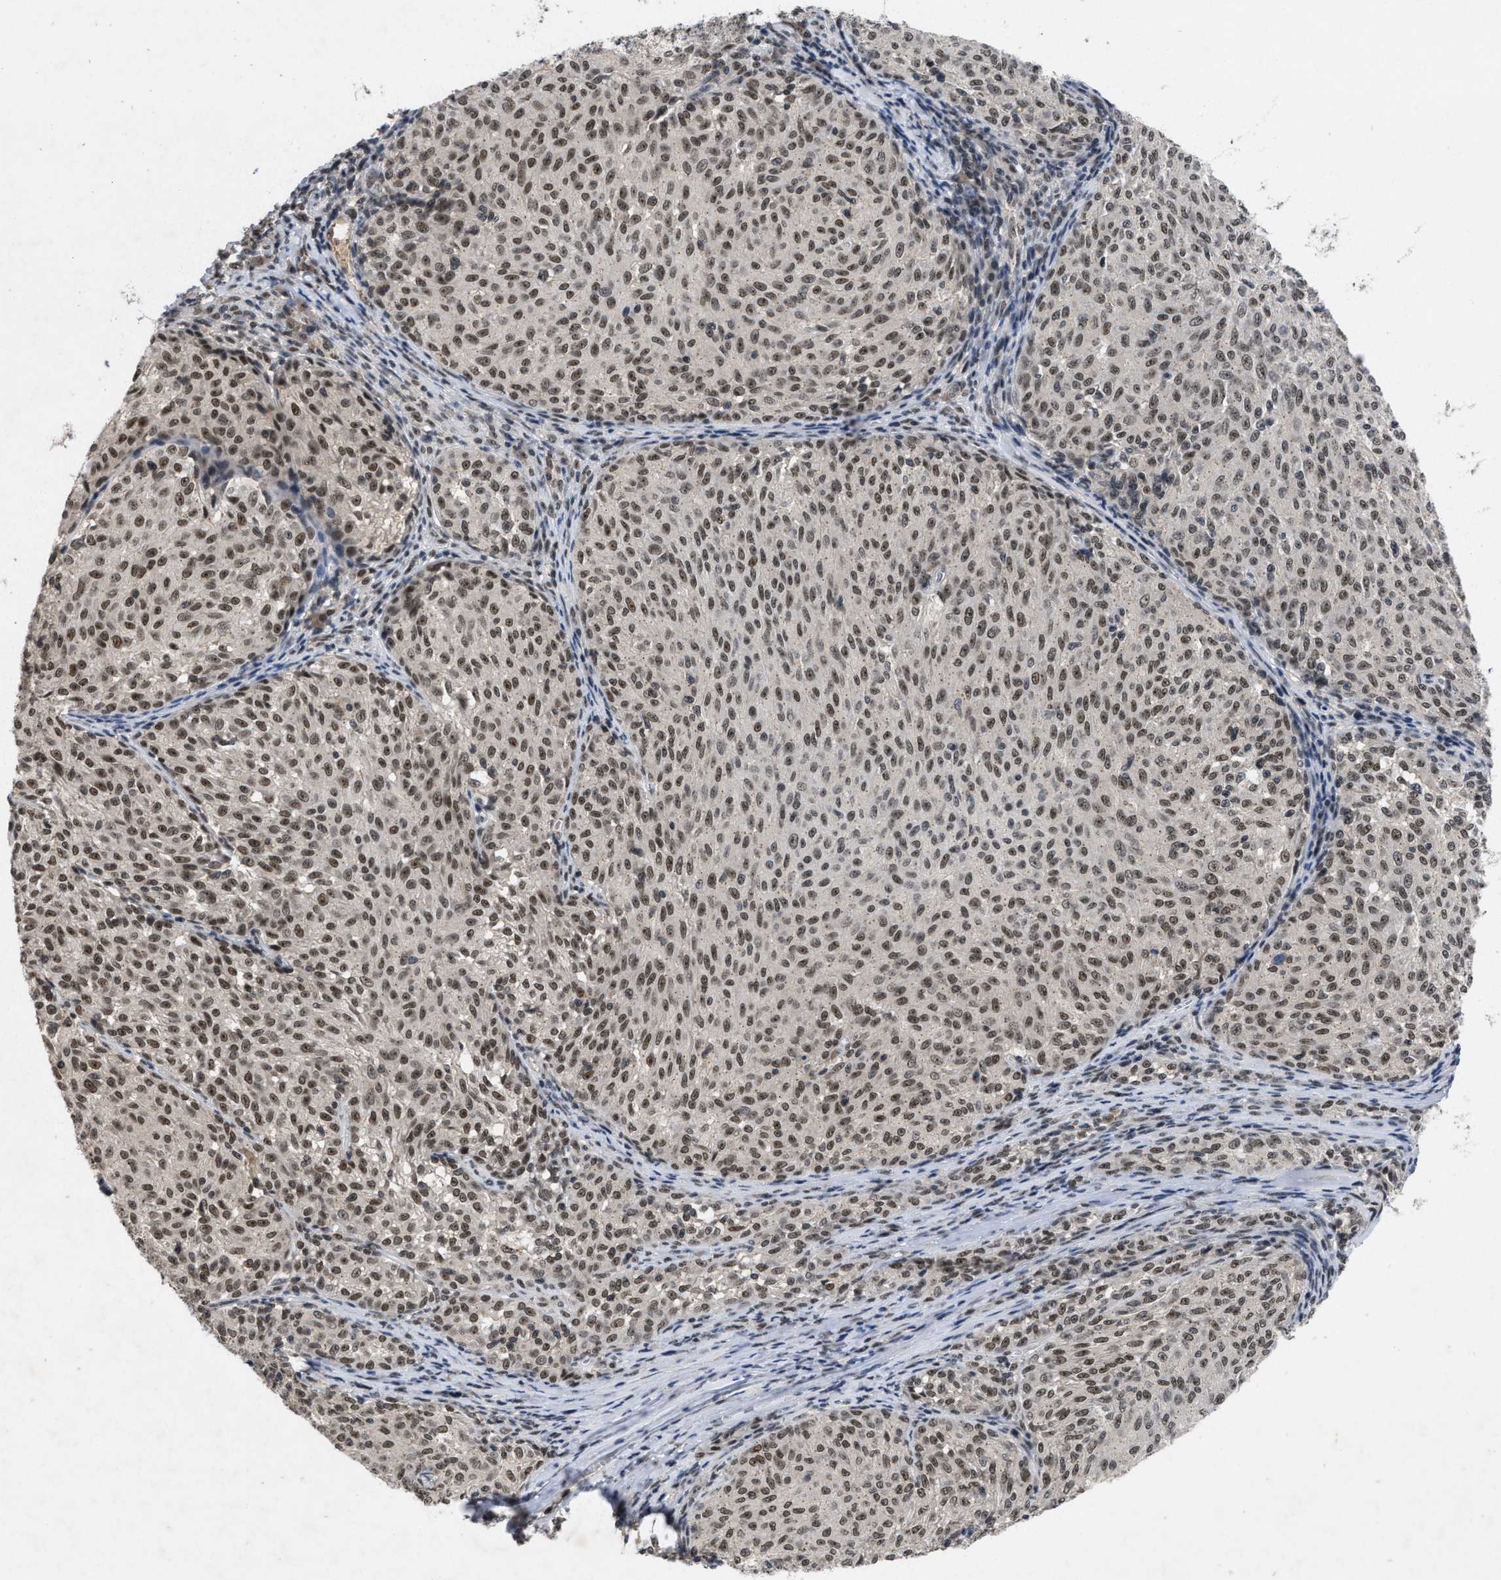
{"staining": {"intensity": "moderate", "quantity": ">75%", "location": "nuclear"}, "tissue": "melanoma", "cell_type": "Tumor cells", "image_type": "cancer", "snomed": [{"axis": "morphology", "description": "Malignant melanoma, NOS"}, {"axis": "topography", "description": "Skin"}], "caption": "This histopathology image reveals melanoma stained with immunohistochemistry to label a protein in brown. The nuclear of tumor cells show moderate positivity for the protein. Nuclei are counter-stained blue.", "gene": "ZNF346", "patient": {"sex": "female", "age": 72}}